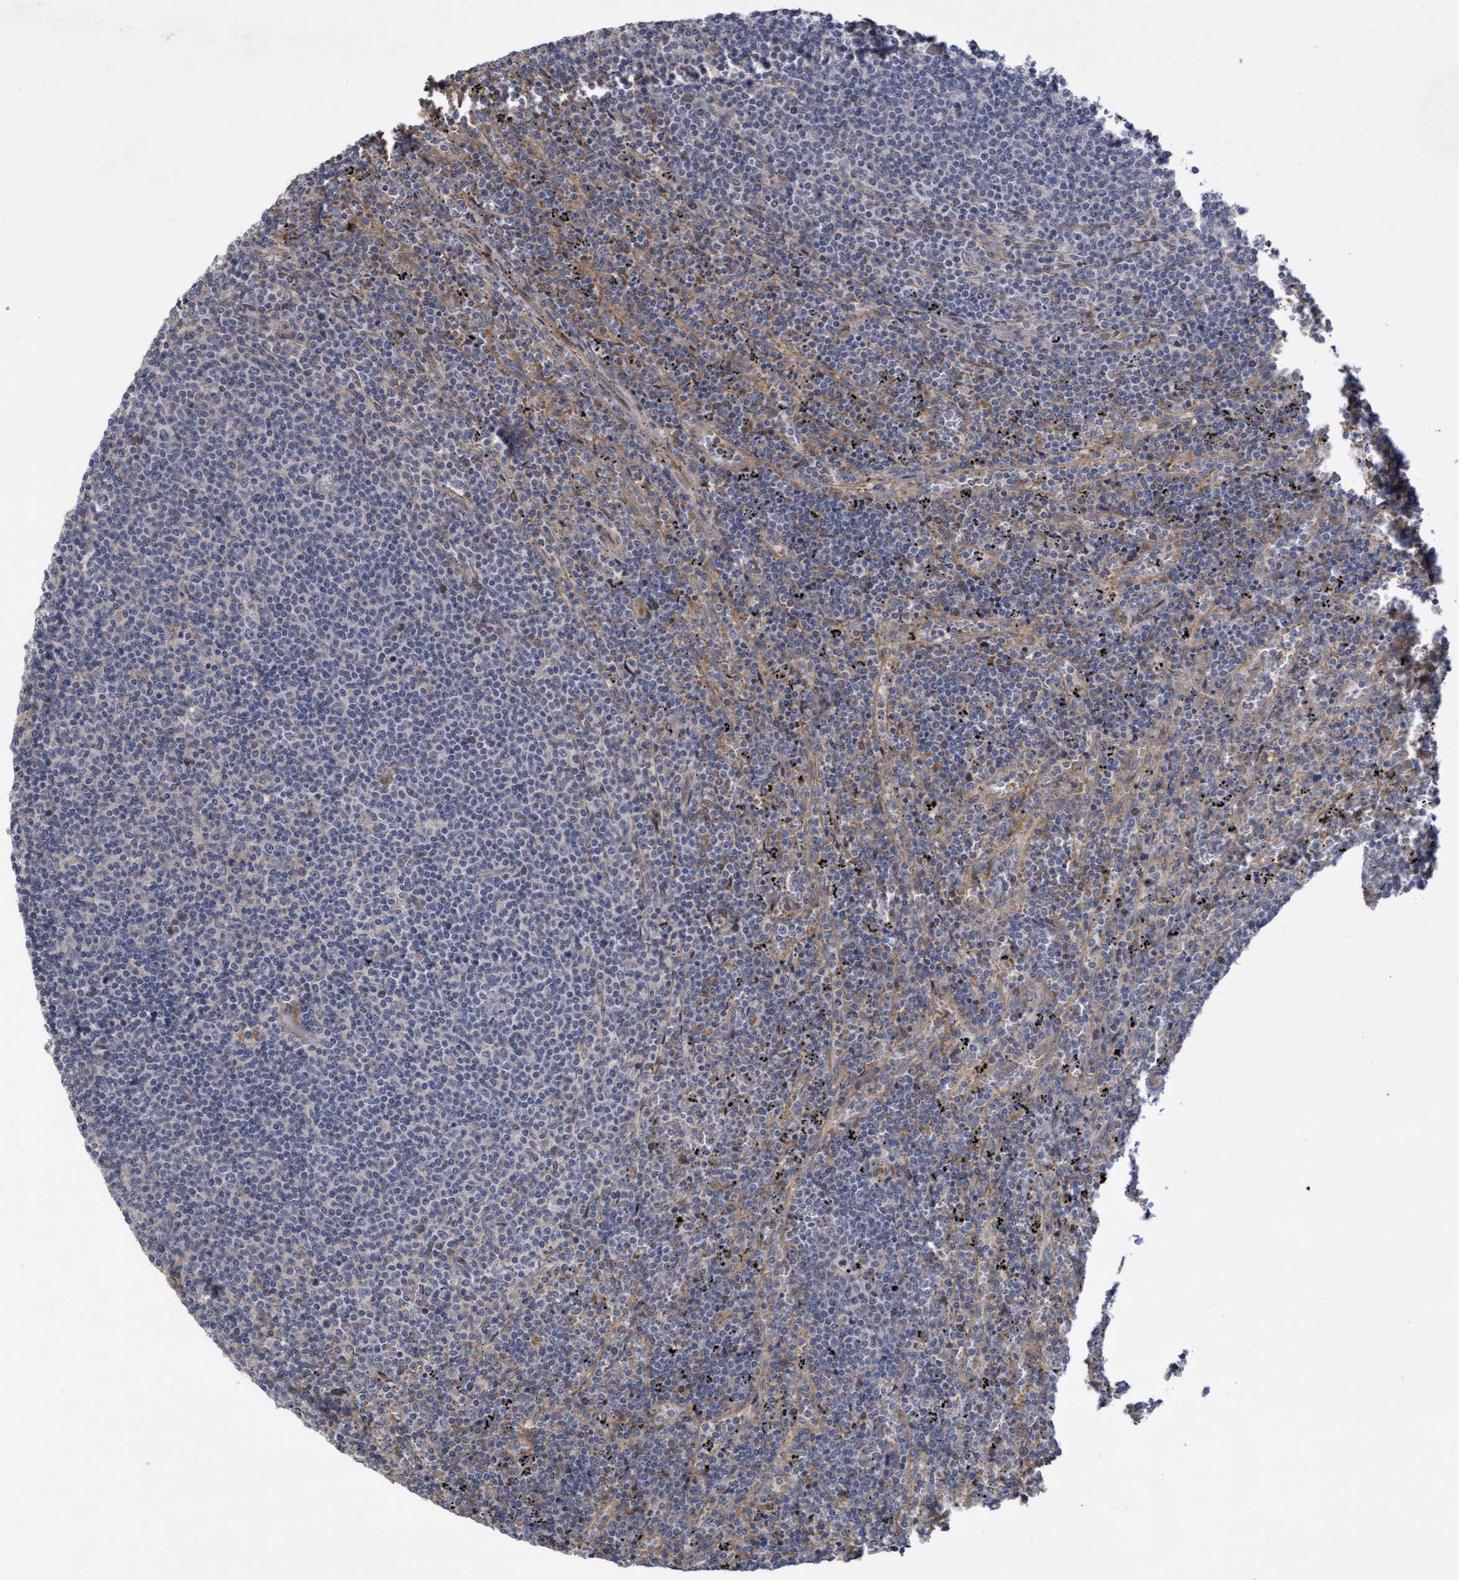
{"staining": {"intensity": "negative", "quantity": "none", "location": "none"}, "tissue": "lymphoma", "cell_type": "Tumor cells", "image_type": "cancer", "snomed": [{"axis": "morphology", "description": "Malignant lymphoma, non-Hodgkin's type, Low grade"}, {"axis": "topography", "description": "Spleen"}], "caption": "This is an immunohistochemistry (IHC) histopathology image of malignant lymphoma, non-Hodgkin's type (low-grade). There is no positivity in tumor cells.", "gene": "COBL", "patient": {"sex": "female", "age": 50}}